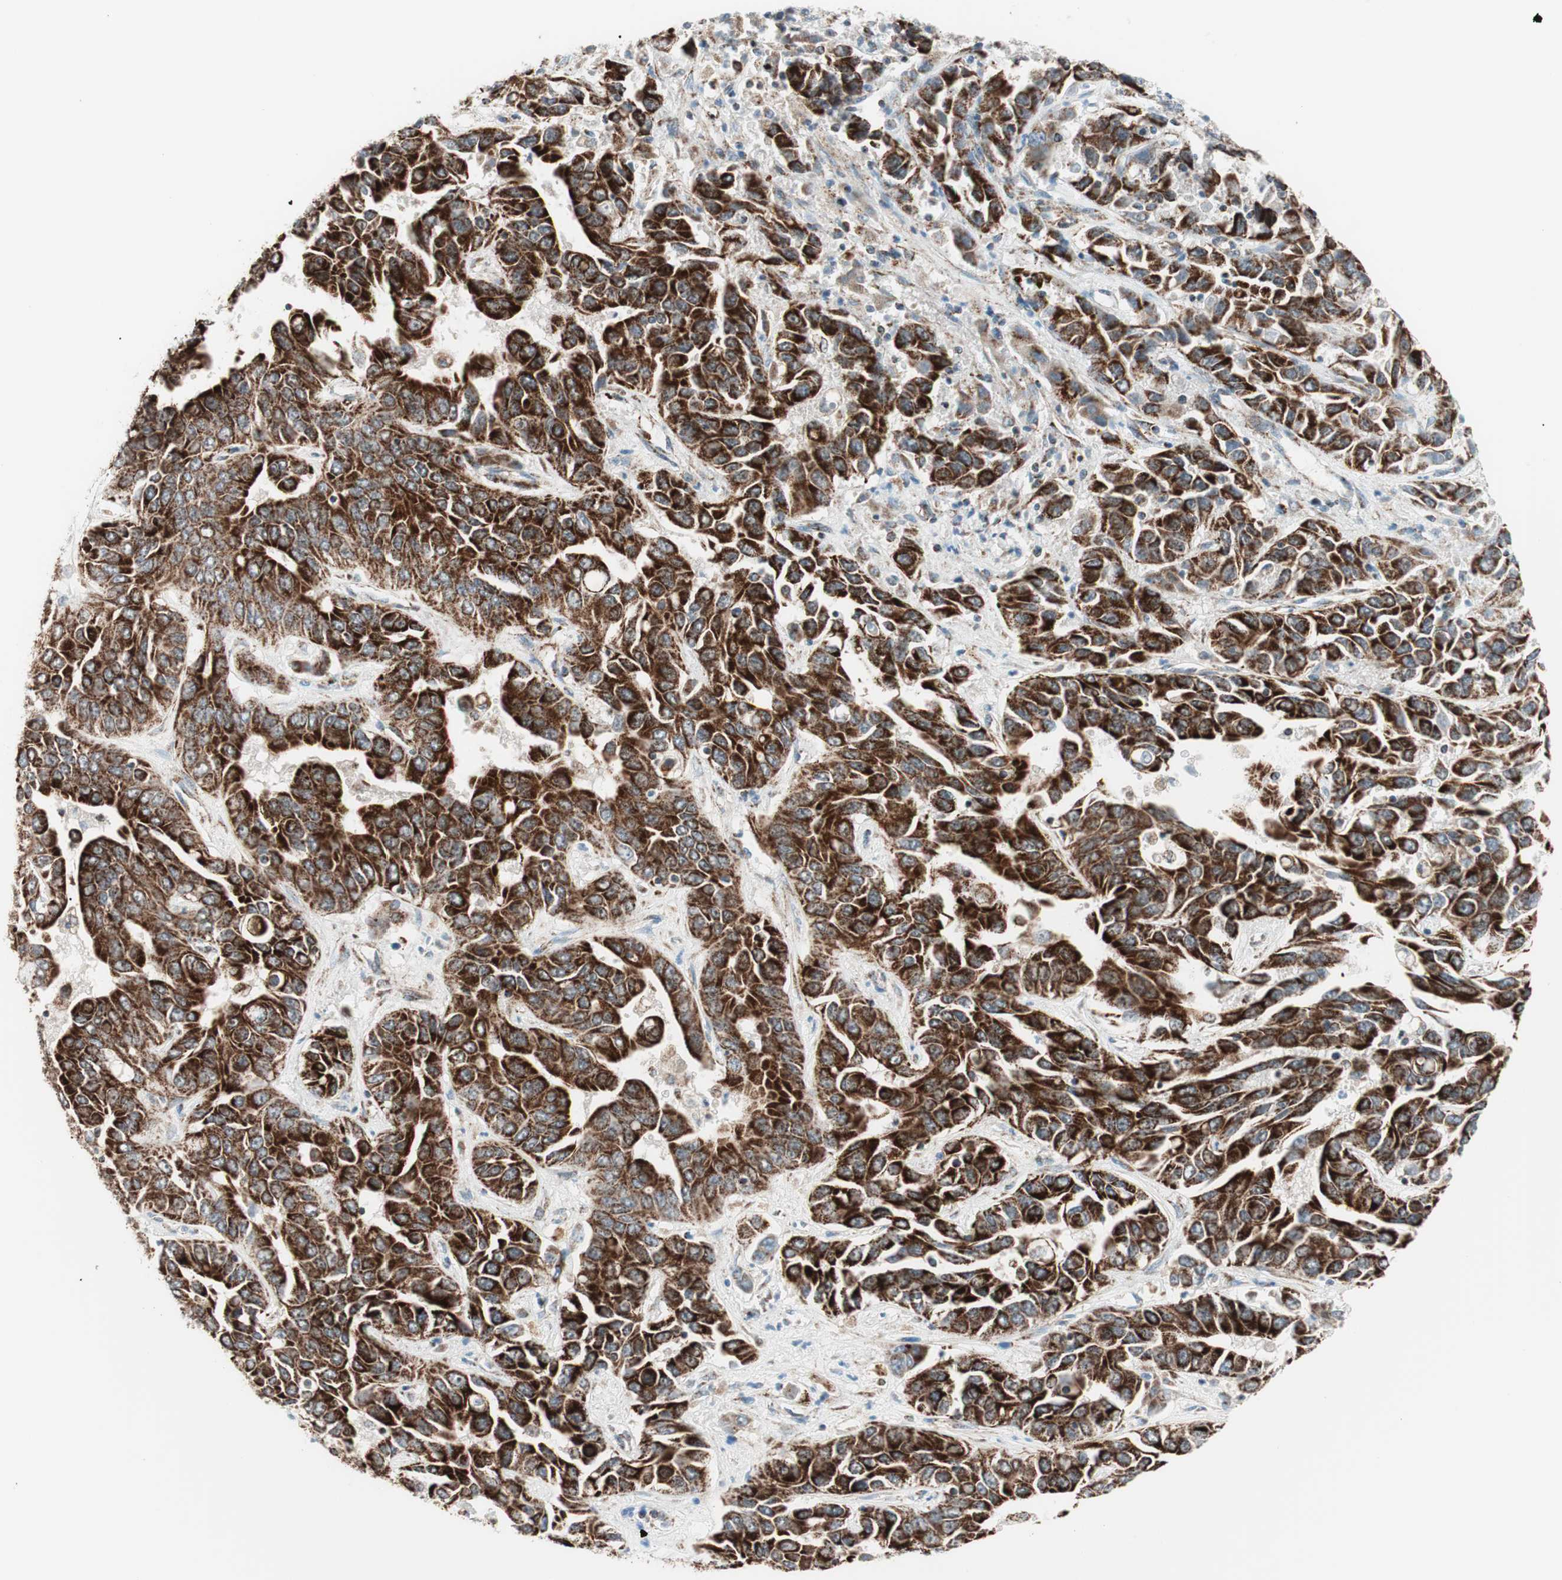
{"staining": {"intensity": "strong", "quantity": ">75%", "location": "cytoplasmic/membranous"}, "tissue": "liver cancer", "cell_type": "Tumor cells", "image_type": "cancer", "snomed": [{"axis": "morphology", "description": "Cholangiocarcinoma"}, {"axis": "topography", "description": "Liver"}], "caption": "Liver cholangiocarcinoma stained with a protein marker reveals strong staining in tumor cells.", "gene": "TOMM20", "patient": {"sex": "female", "age": 52}}